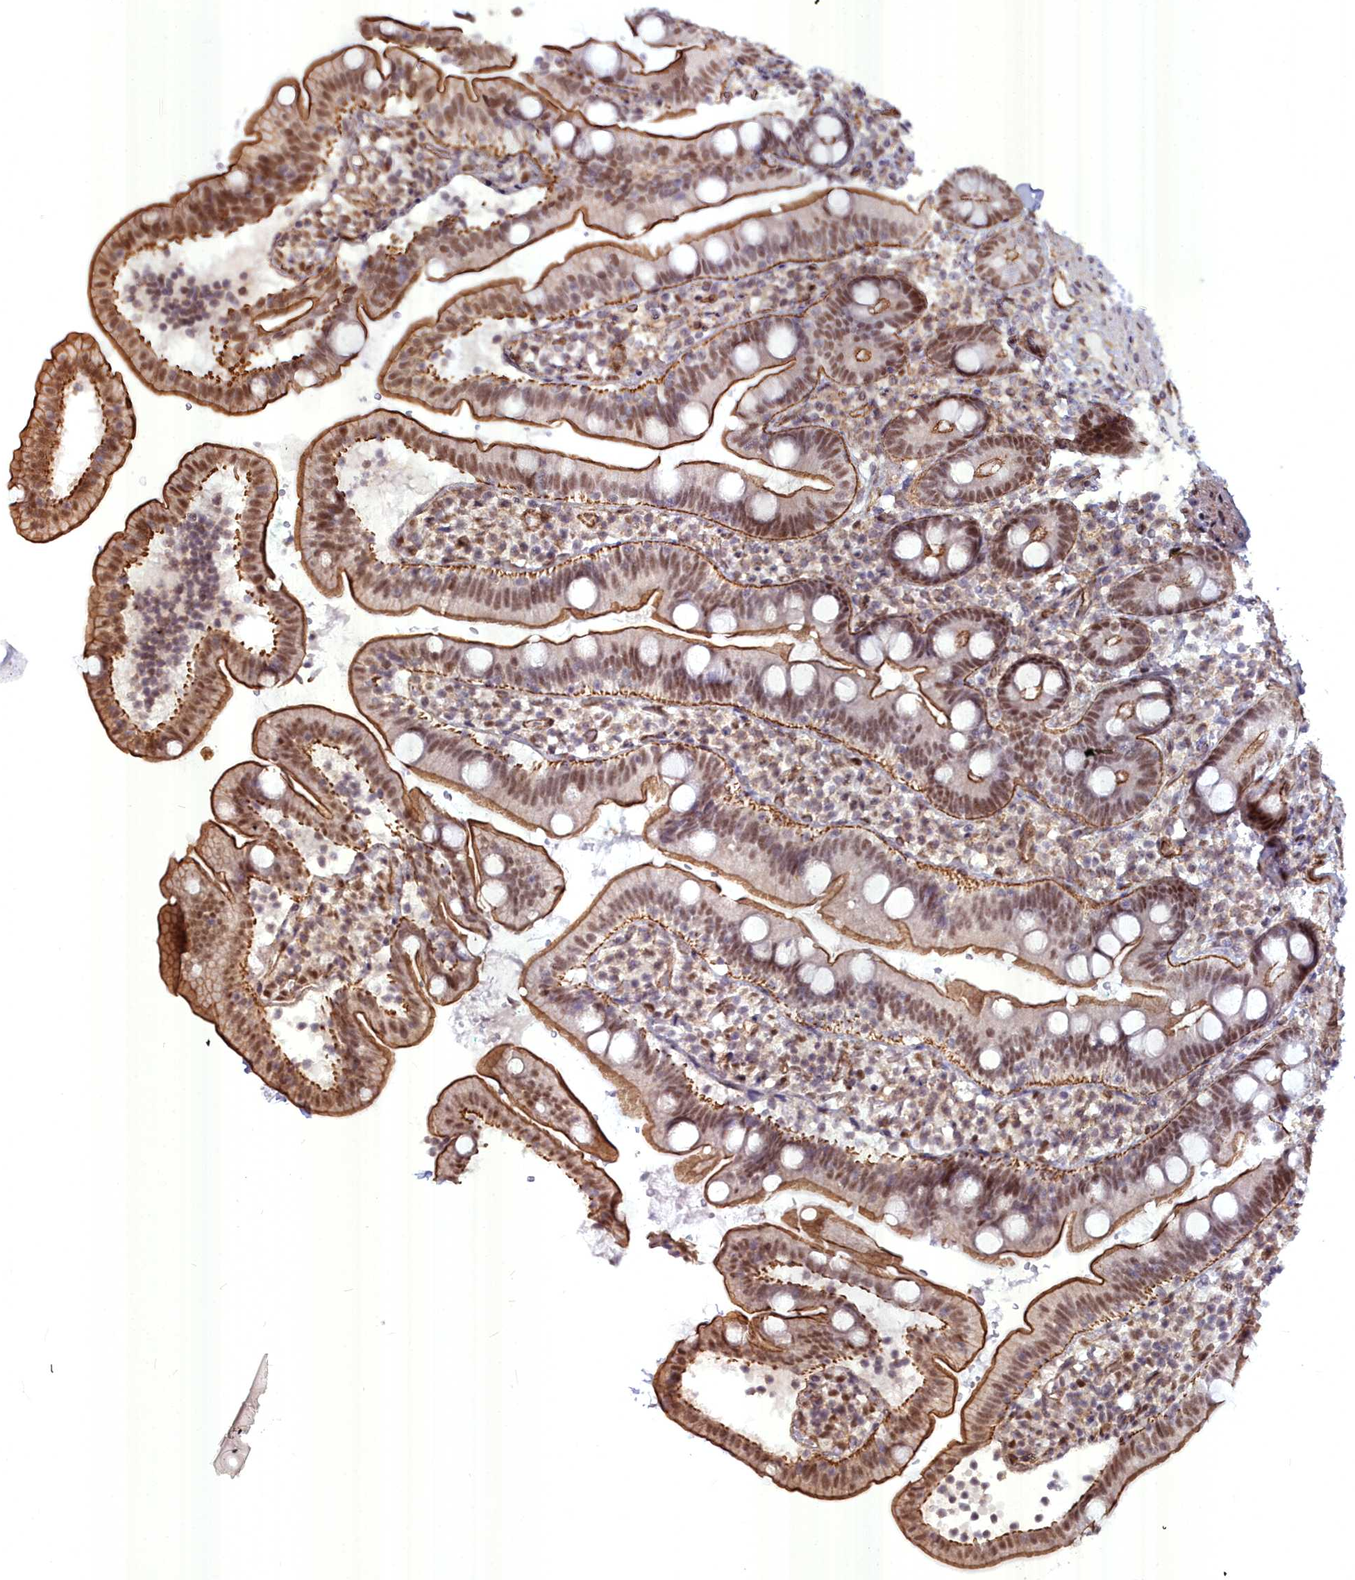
{"staining": {"intensity": "moderate", "quantity": ">75%", "location": "cytoplasmic/membranous,nuclear"}, "tissue": "duodenum", "cell_type": "Glandular cells", "image_type": "normal", "snomed": [{"axis": "morphology", "description": "Normal tissue, NOS"}, {"axis": "topography", "description": "Duodenum"}], "caption": "A medium amount of moderate cytoplasmic/membranous,nuclear positivity is appreciated in about >75% of glandular cells in benign duodenum. (Brightfield microscopy of DAB IHC at high magnification).", "gene": "YJU2", "patient": {"sex": "female", "age": 67}}